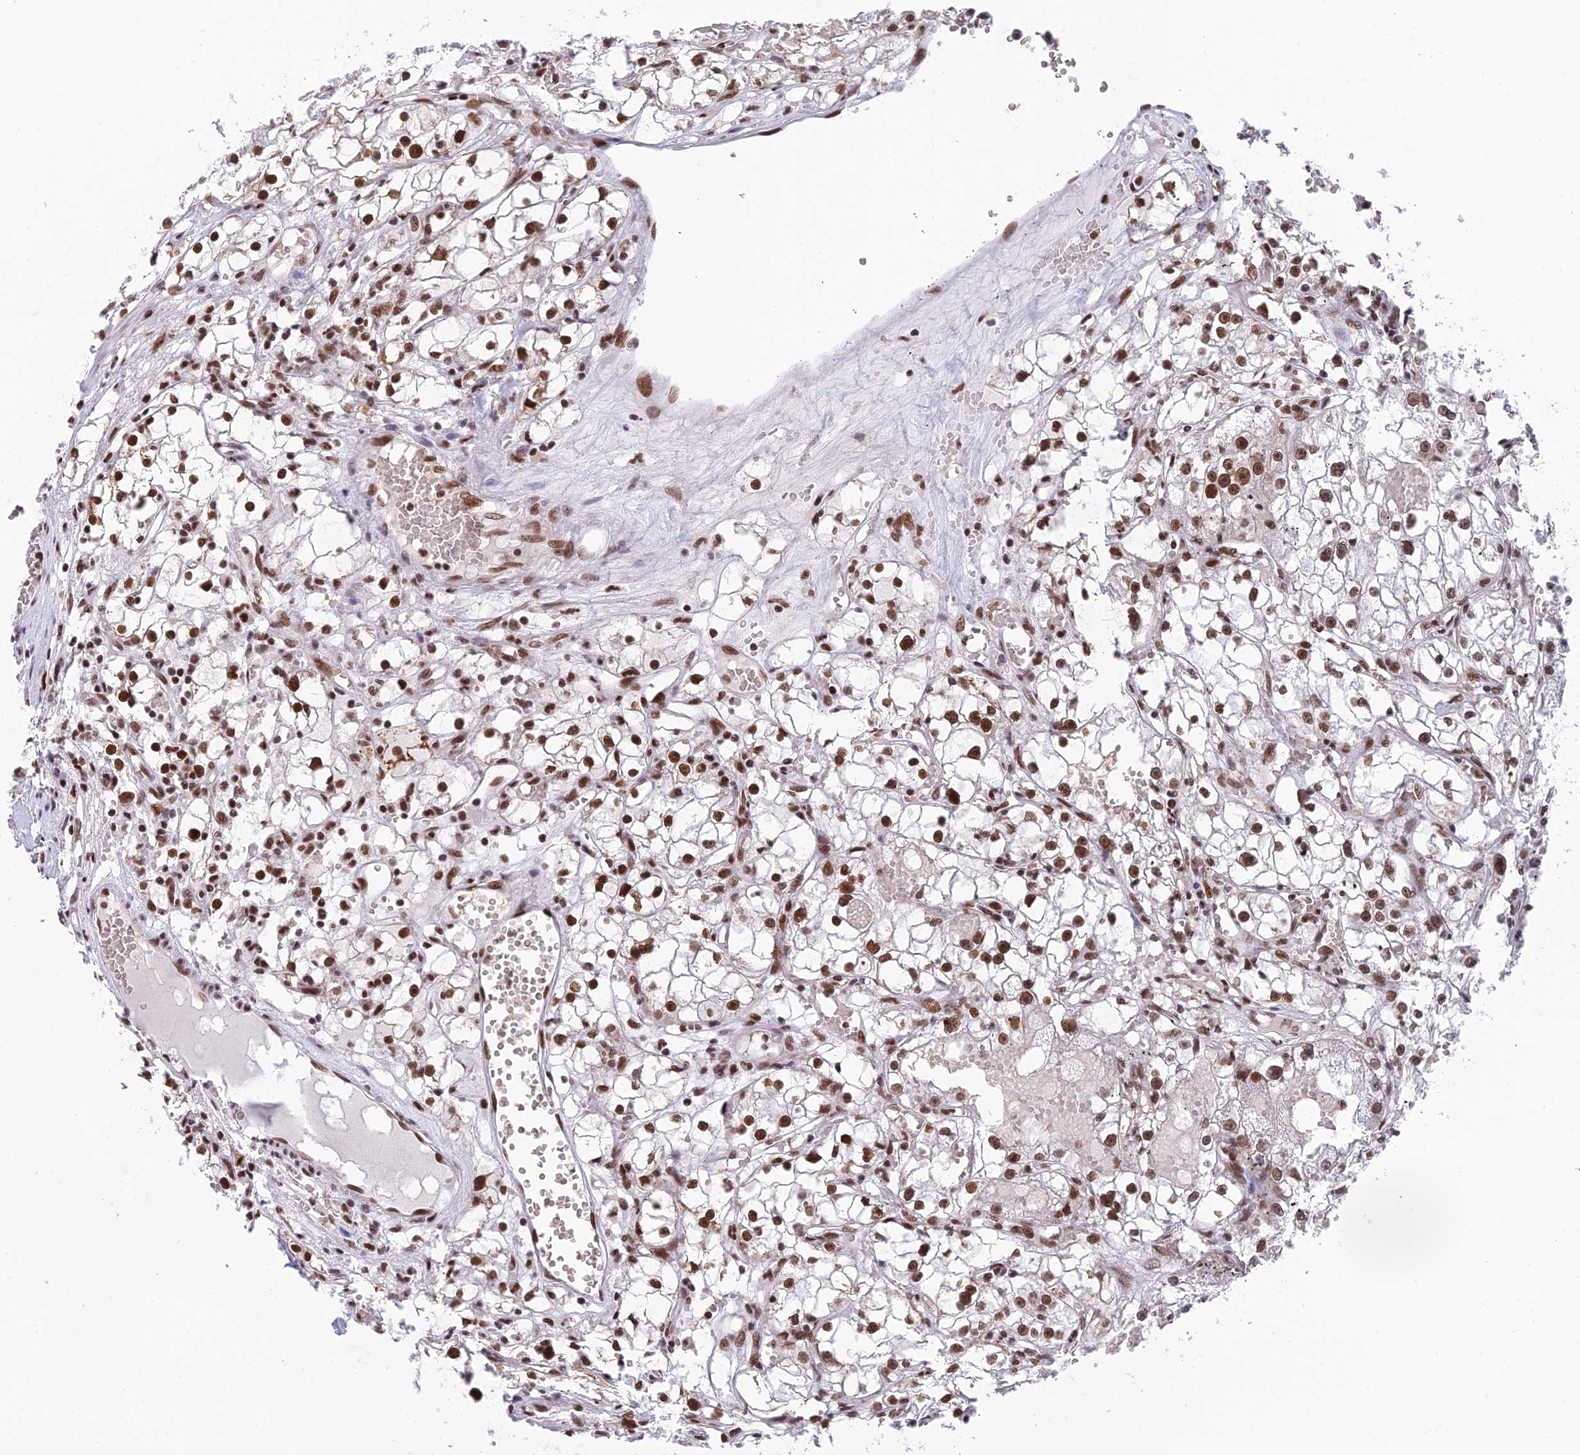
{"staining": {"intensity": "strong", "quantity": ">75%", "location": "nuclear"}, "tissue": "renal cancer", "cell_type": "Tumor cells", "image_type": "cancer", "snomed": [{"axis": "morphology", "description": "Adenocarcinoma, NOS"}, {"axis": "topography", "description": "Kidney"}], "caption": "Renal cancer (adenocarcinoma) was stained to show a protein in brown. There is high levels of strong nuclear positivity in approximately >75% of tumor cells.", "gene": "EEF1AKMT3", "patient": {"sex": "male", "age": 56}}